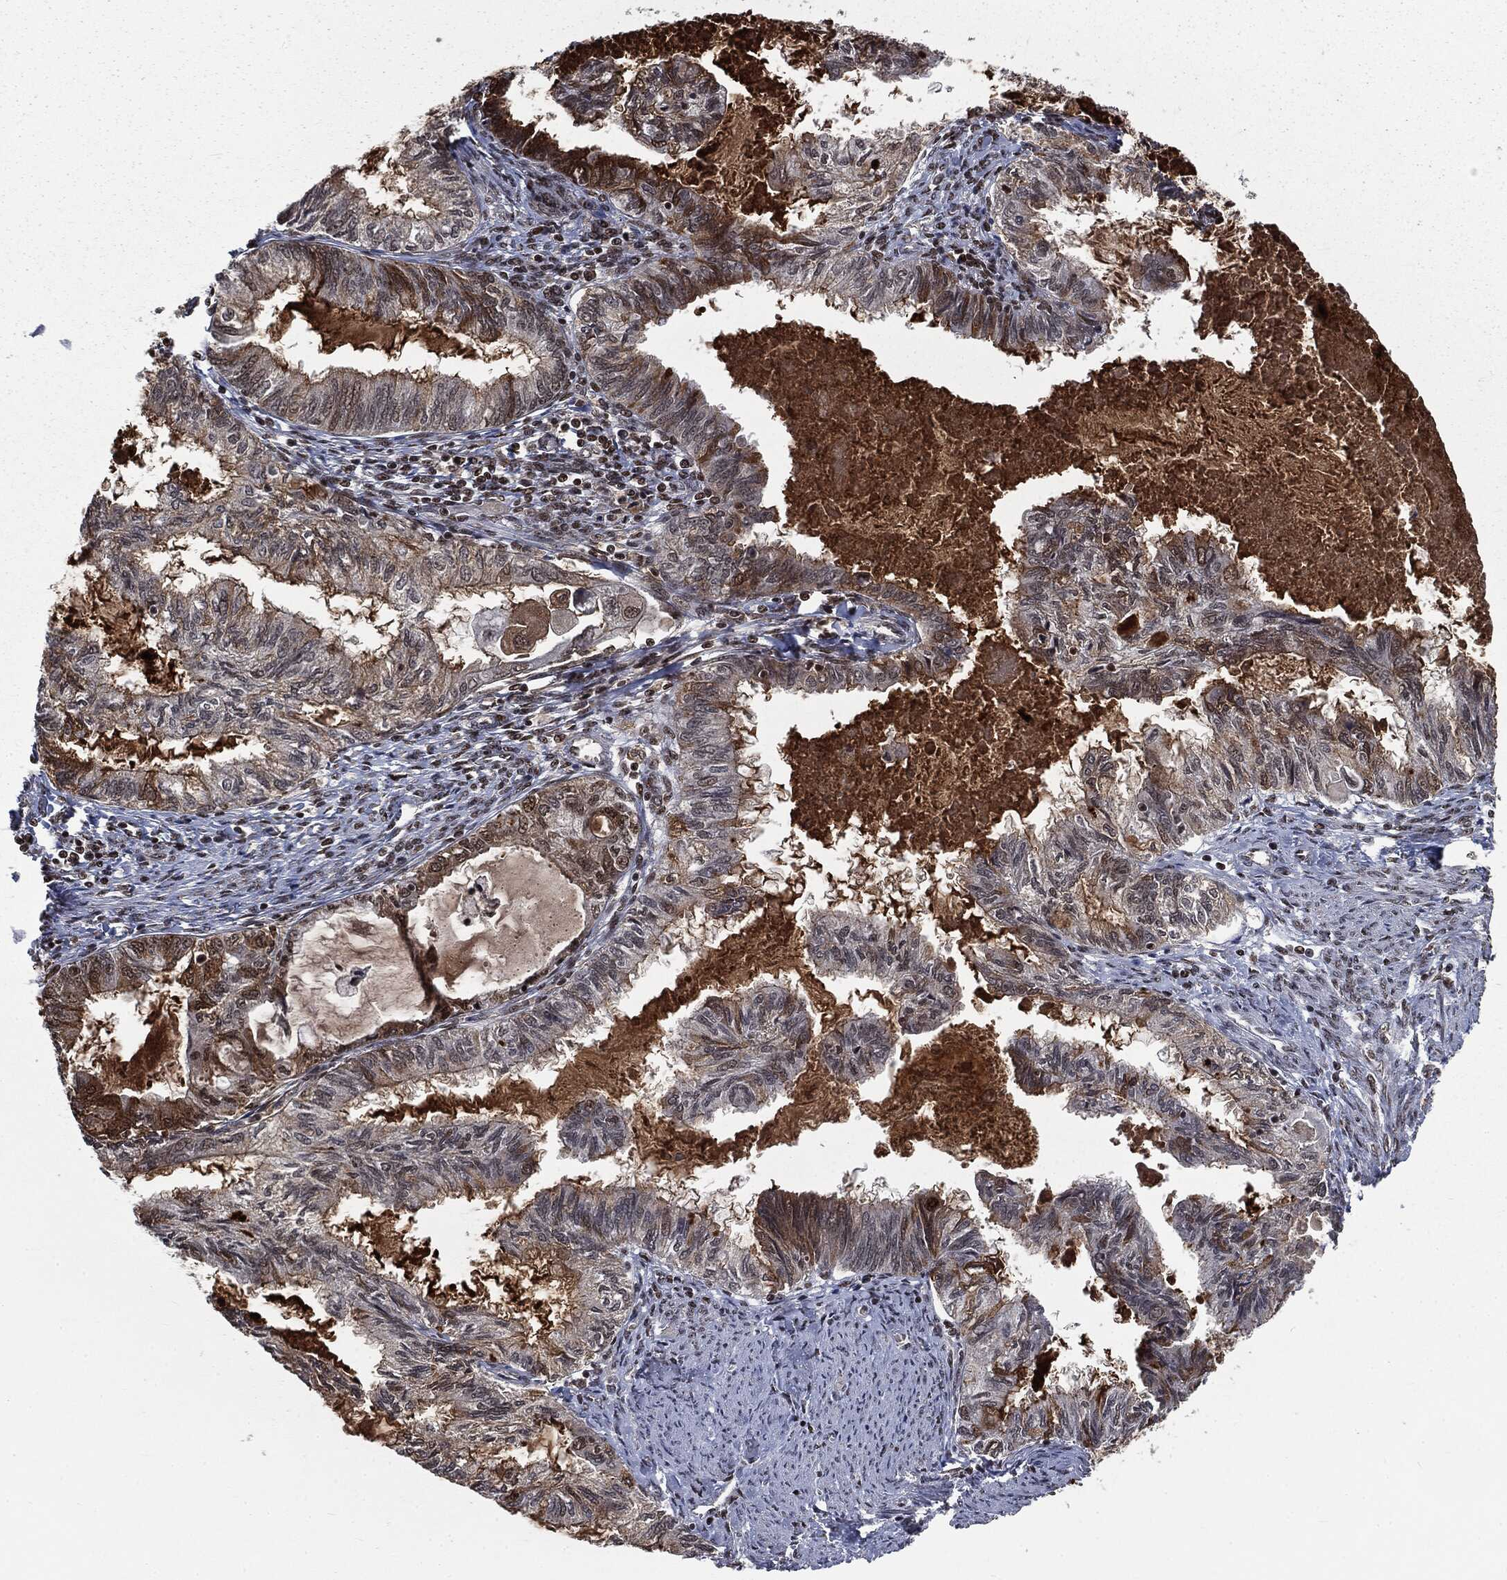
{"staining": {"intensity": "weak", "quantity": "<25%", "location": "cytoplasmic/membranous,nuclear"}, "tissue": "endometrial cancer", "cell_type": "Tumor cells", "image_type": "cancer", "snomed": [{"axis": "morphology", "description": "Adenocarcinoma, NOS"}, {"axis": "topography", "description": "Endometrium"}], "caption": "Tumor cells are negative for protein expression in human adenocarcinoma (endometrial).", "gene": "DPH2", "patient": {"sex": "female", "age": 86}}